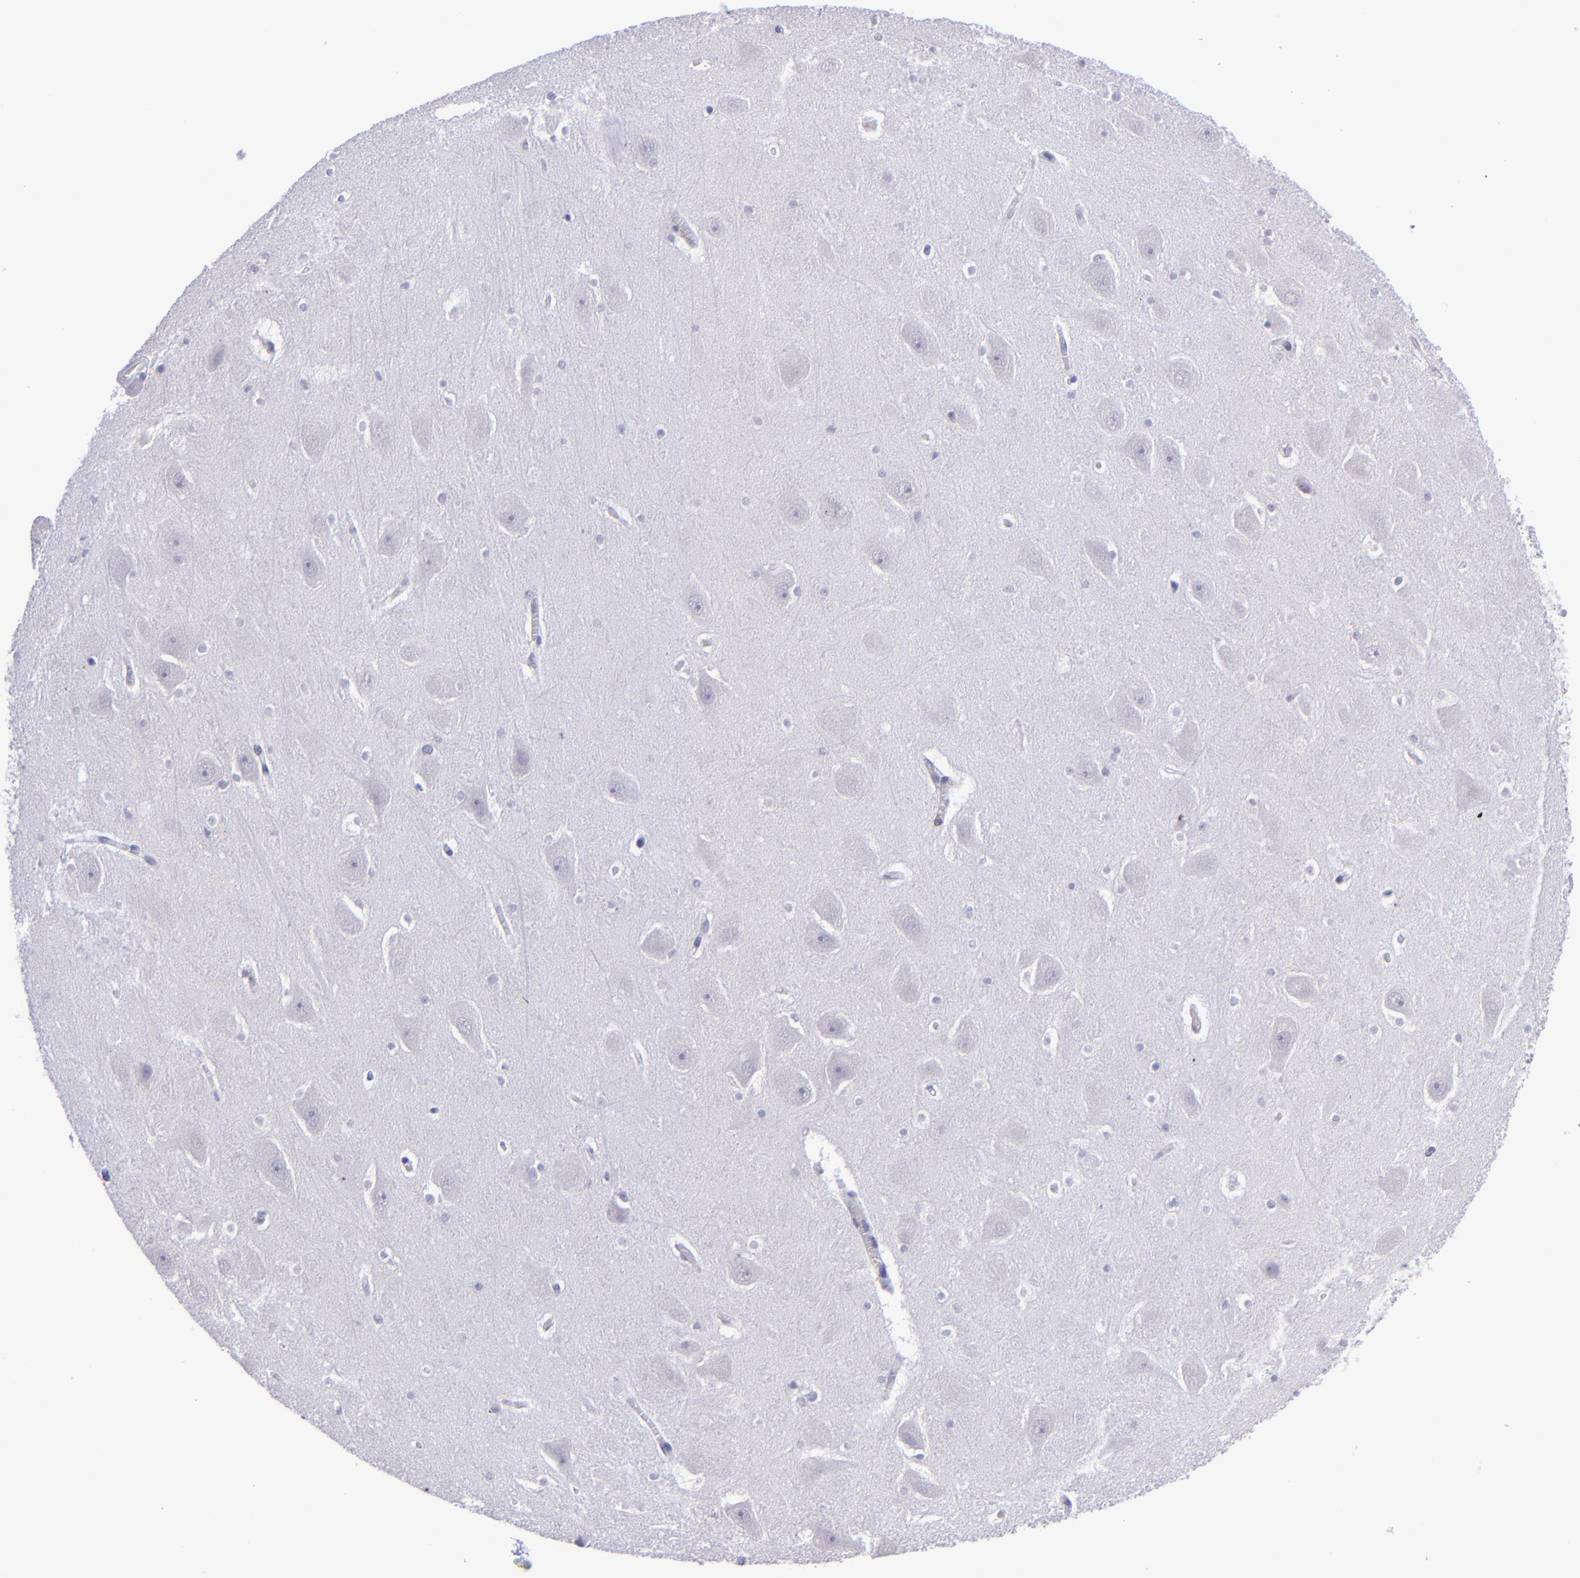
{"staining": {"intensity": "negative", "quantity": "none", "location": "none"}, "tissue": "hippocampus", "cell_type": "Glial cells", "image_type": "normal", "snomed": [{"axis": "morphology", "description": "Normal tissue, NOS"}, {"axis": "topography", "description": "Hippocampus"}], "caption": "IHC histopathology image of benign hippocampus: hippocampus stained with DAB (3,3'-diaminobenzidine) exhibits no significant protein staining in glial cells. The staining is performed using DAB (3,3'-diaminobenzidine) brown chromogen with nuclei counter-stained in using hematoxylin.", "gene": "POU2F2", "patient": {"sex": "male", "age": 45}}